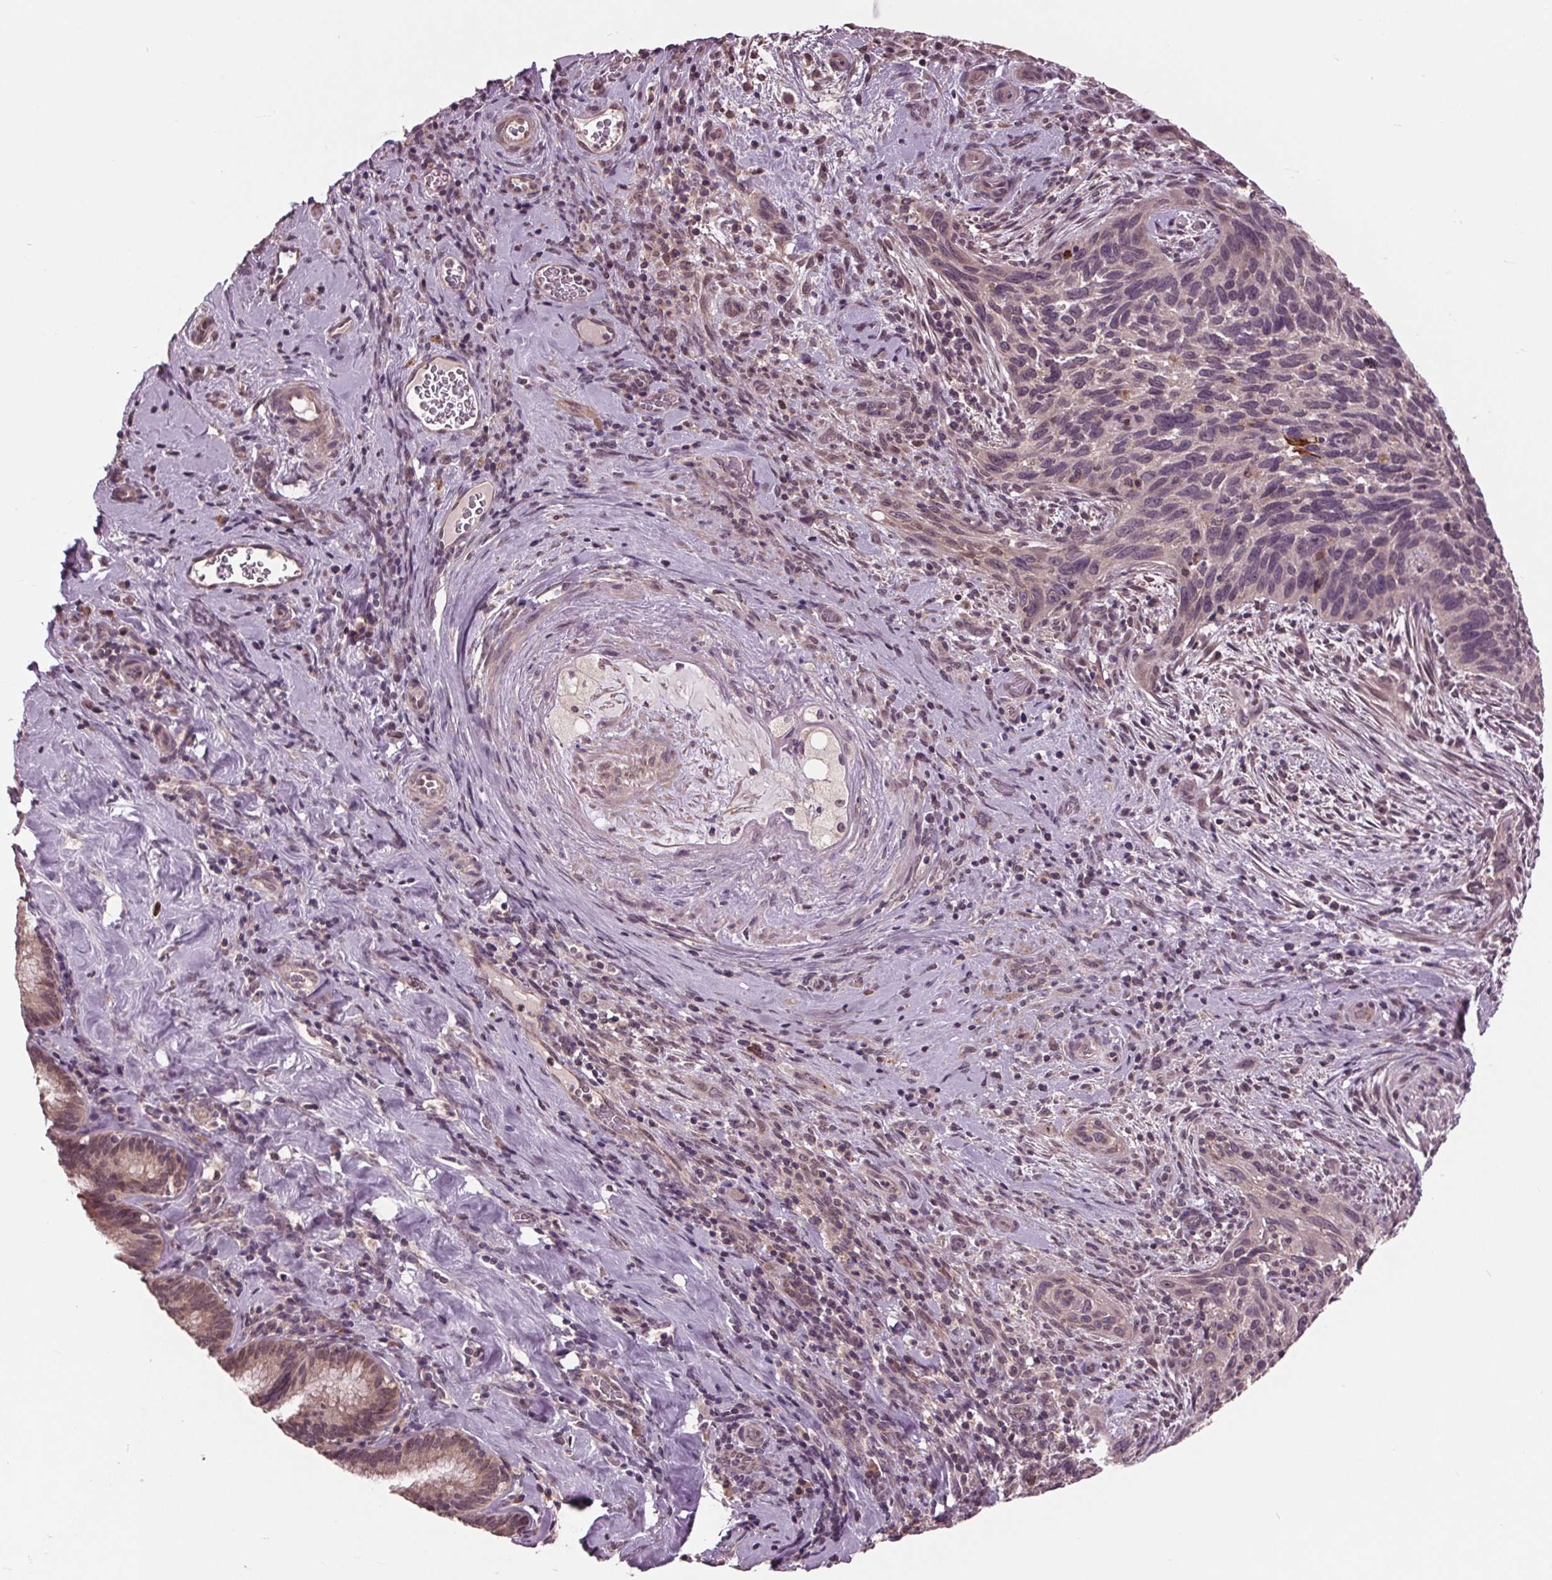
{"staining": {"intensity": "negative", "quantity": "none", "location": "none"}, "tissue": "cervical cancer", "cell_type": "Tumor cells", "image_type": "cancer", "snomed": [{"axis": "morphology", "description": "Squamous cell carcinoma, NOS"}, {"axis": "topography", "description": "Cervix"}], "caption": "Cervical squamous cell carcinoma was stained to show a protein in brown. There is no significant expression in tumor cells.", "gene": "MAPK8", "patient": {"sex": "female", "age": 51}}